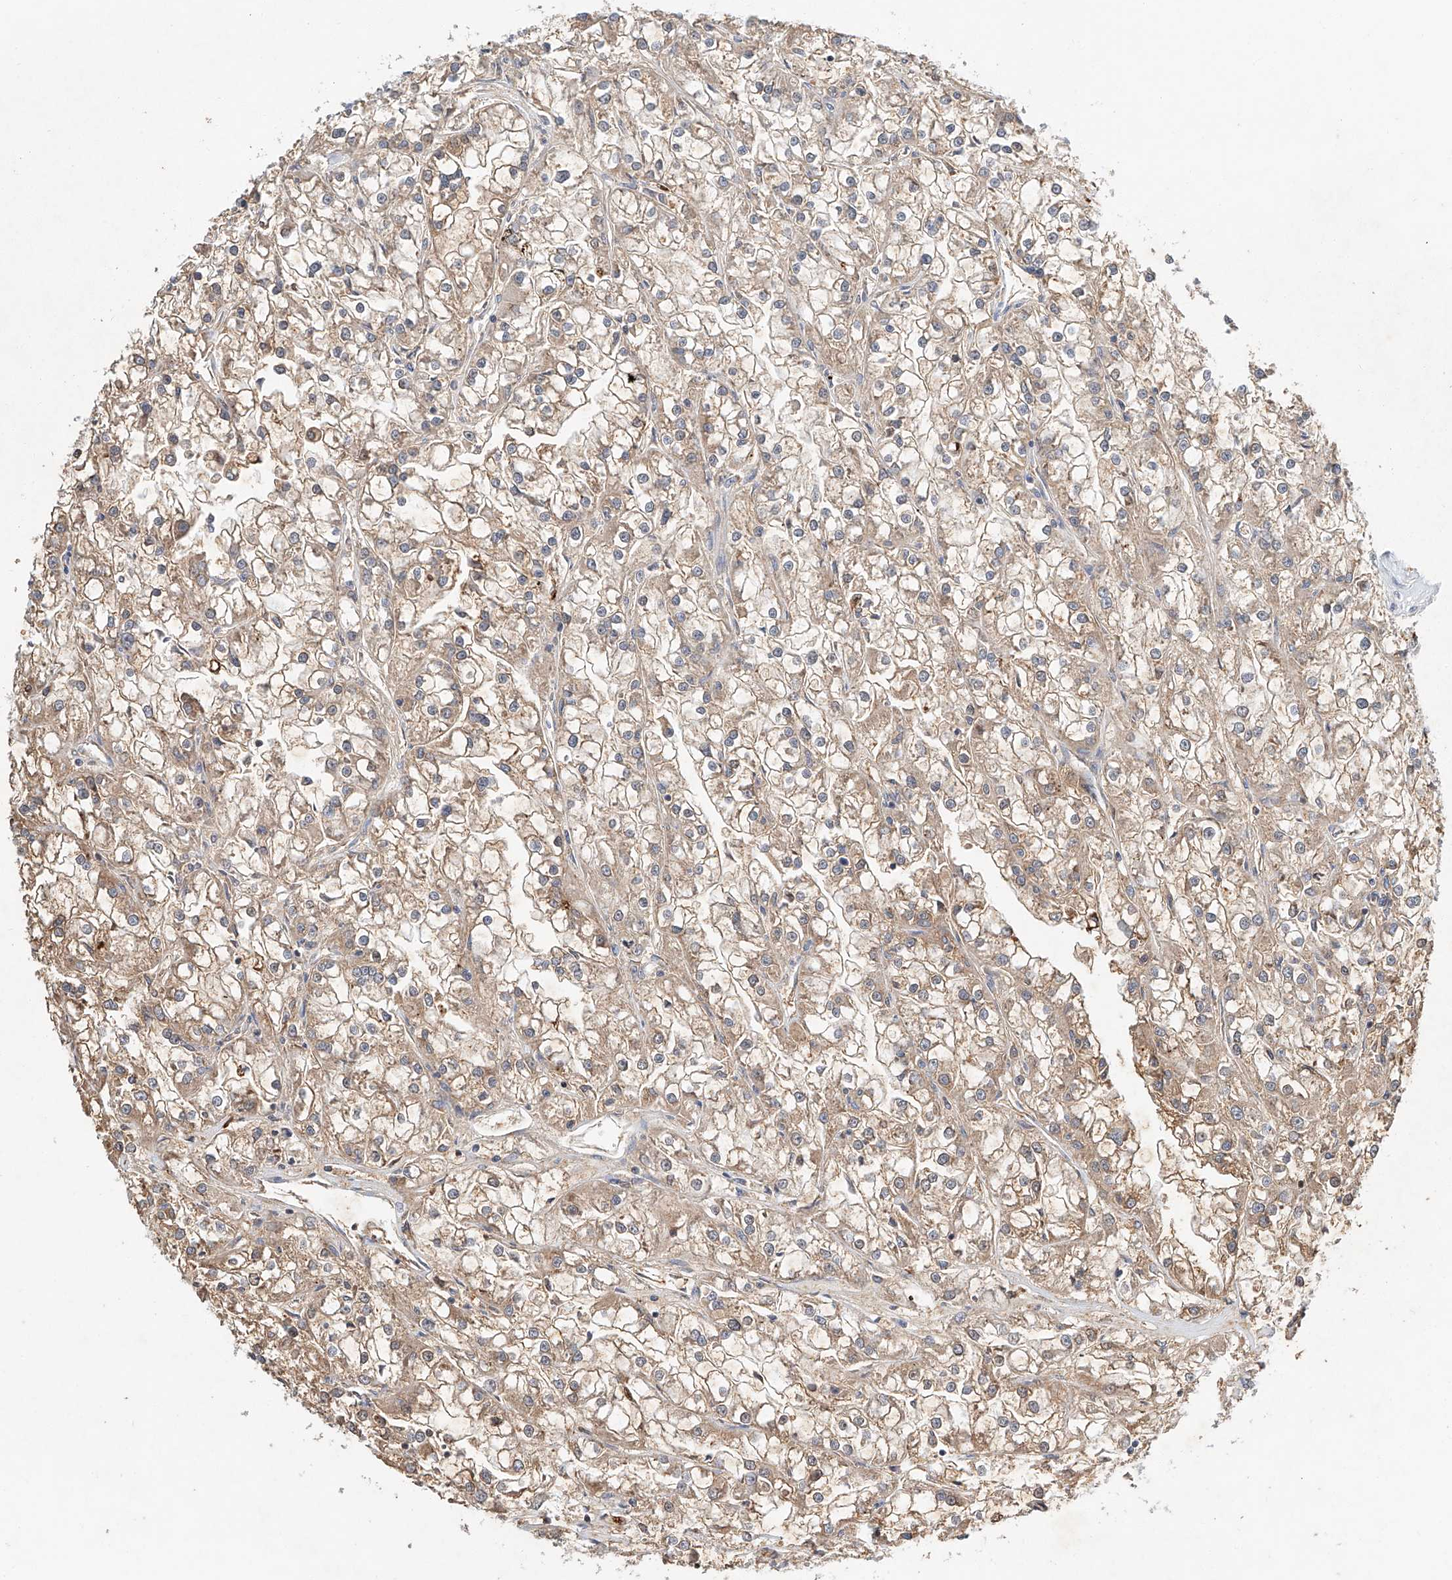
{"staining": {"intensity": "weak", "quantity": ">75%", "location": "cytoplasmic/membranous"}, "tissue": "renal cancer", "cell_type": "Tumor cells", "image_type": "cancer", "snomed": [{"axis": "morphology", "description": "Adenocarcinoma, NOS"}, {"axis": "topography", "description": "Kidney"}], "caption": "Immunohistochemistry of human renal cancer (adenocarcinoma) demonstrates low levels of weak cytoplasmic/membranous expression in approximately >75% of tumor cells.", "gene": "CTDP1", "patient": {"sex": "female", "age": 52}}